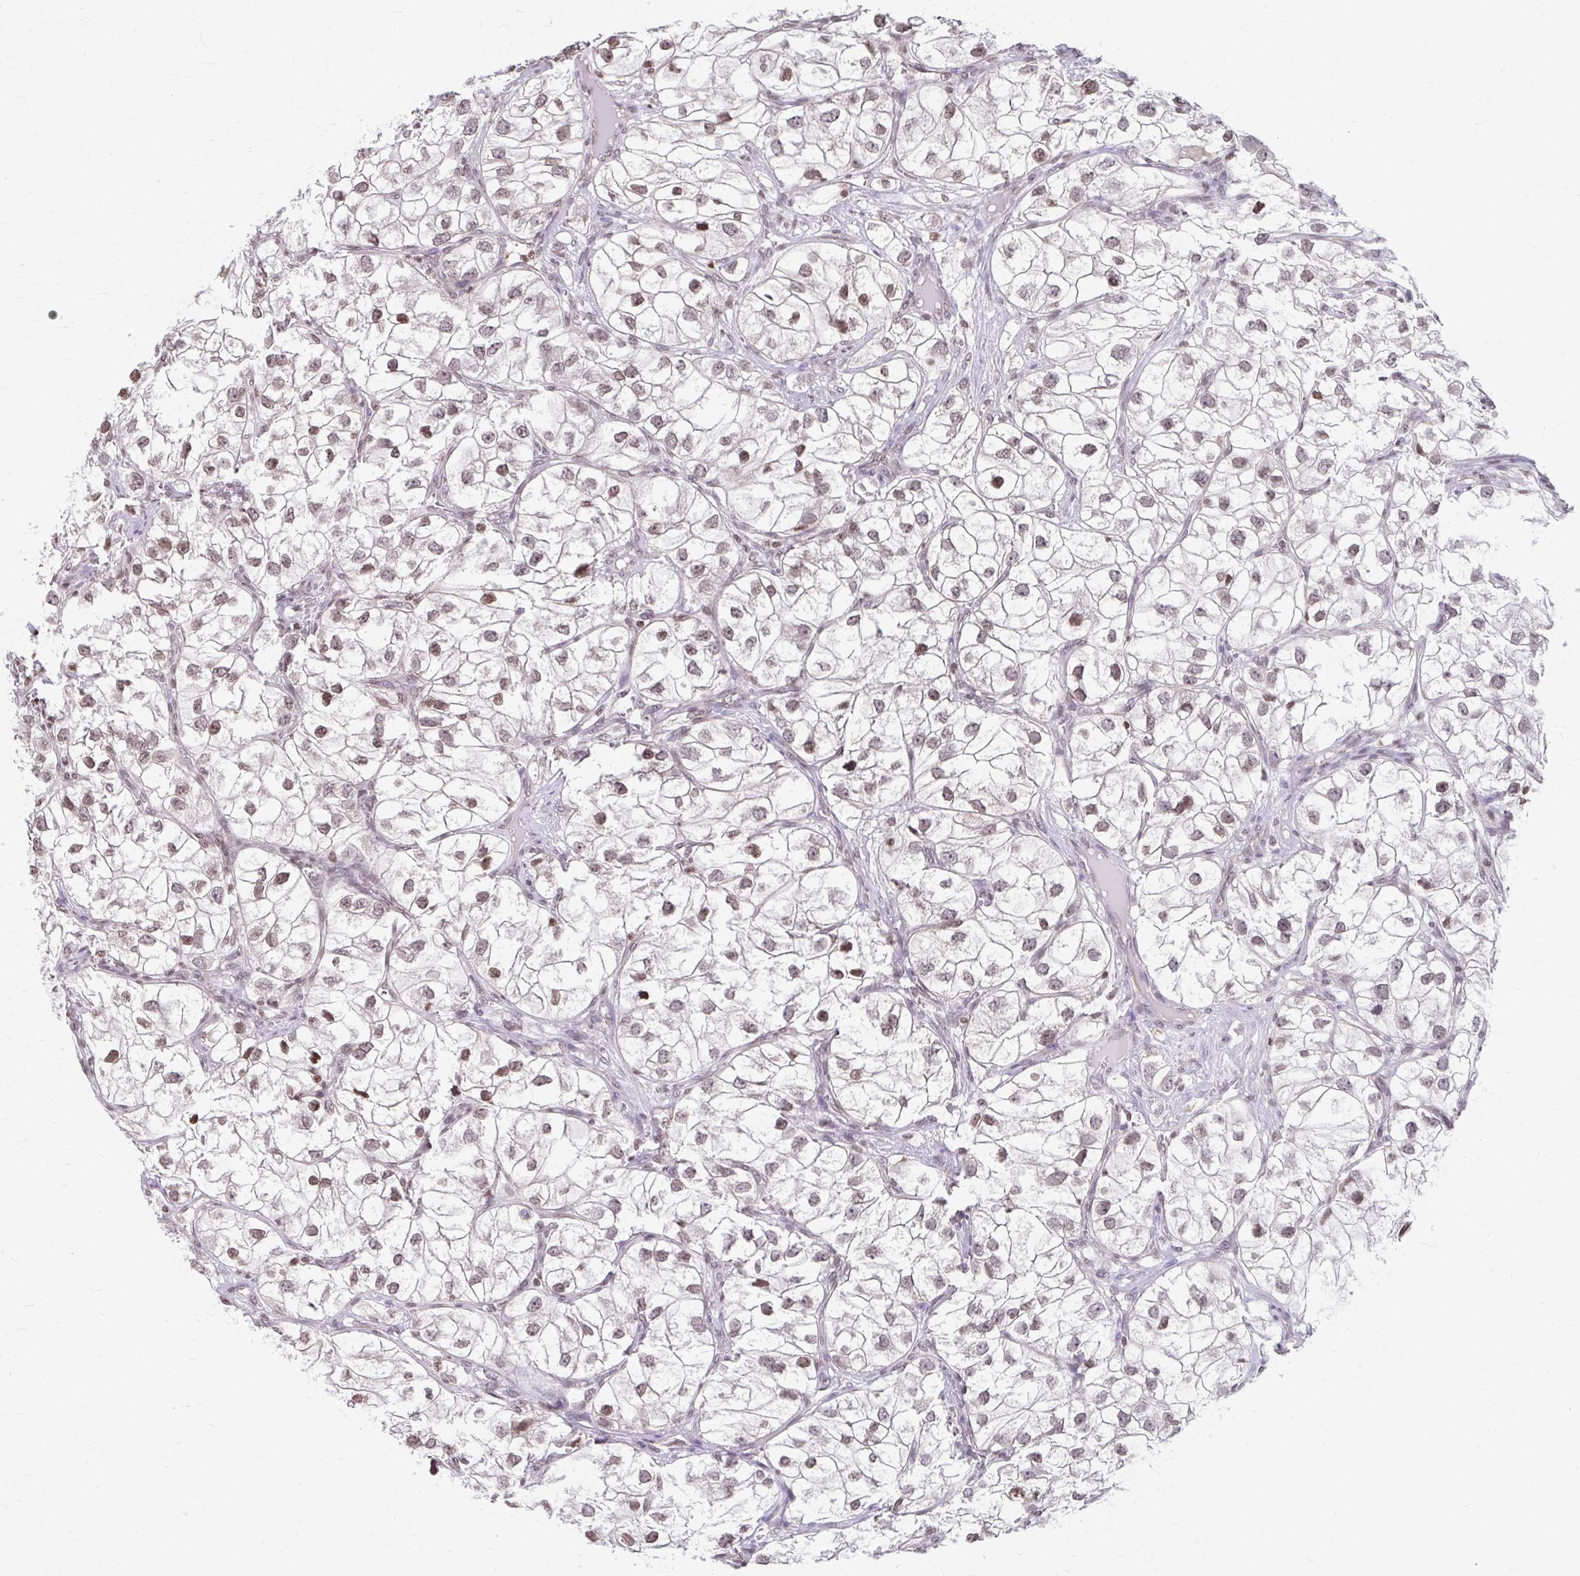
{"staining": {"intensity": "moderate", "quantity": ">75%", "location": "nuclear"}, "tissue": "renal cancer", "cell_type": "Tumor cells", "image_type": "cancer", "snomed": [{"axis": "morphology", "description": "Adenocarcinoma, NOS"}, {"axis": "topography", "description": "Kidney"}], "caption": "High-magnification brightfield microscopy of renal adenocarcinoma stained with DAB (brown) and counterstained with hematoxylin (blue). tumor cells exhibit moderate nuclear staining is present in approximately>75% of cells. (brown staining indicates protein expression, while blue staining denotes nuclei).", "gene": "ORC3", "patient": {"sex": "male", "age": 59}}